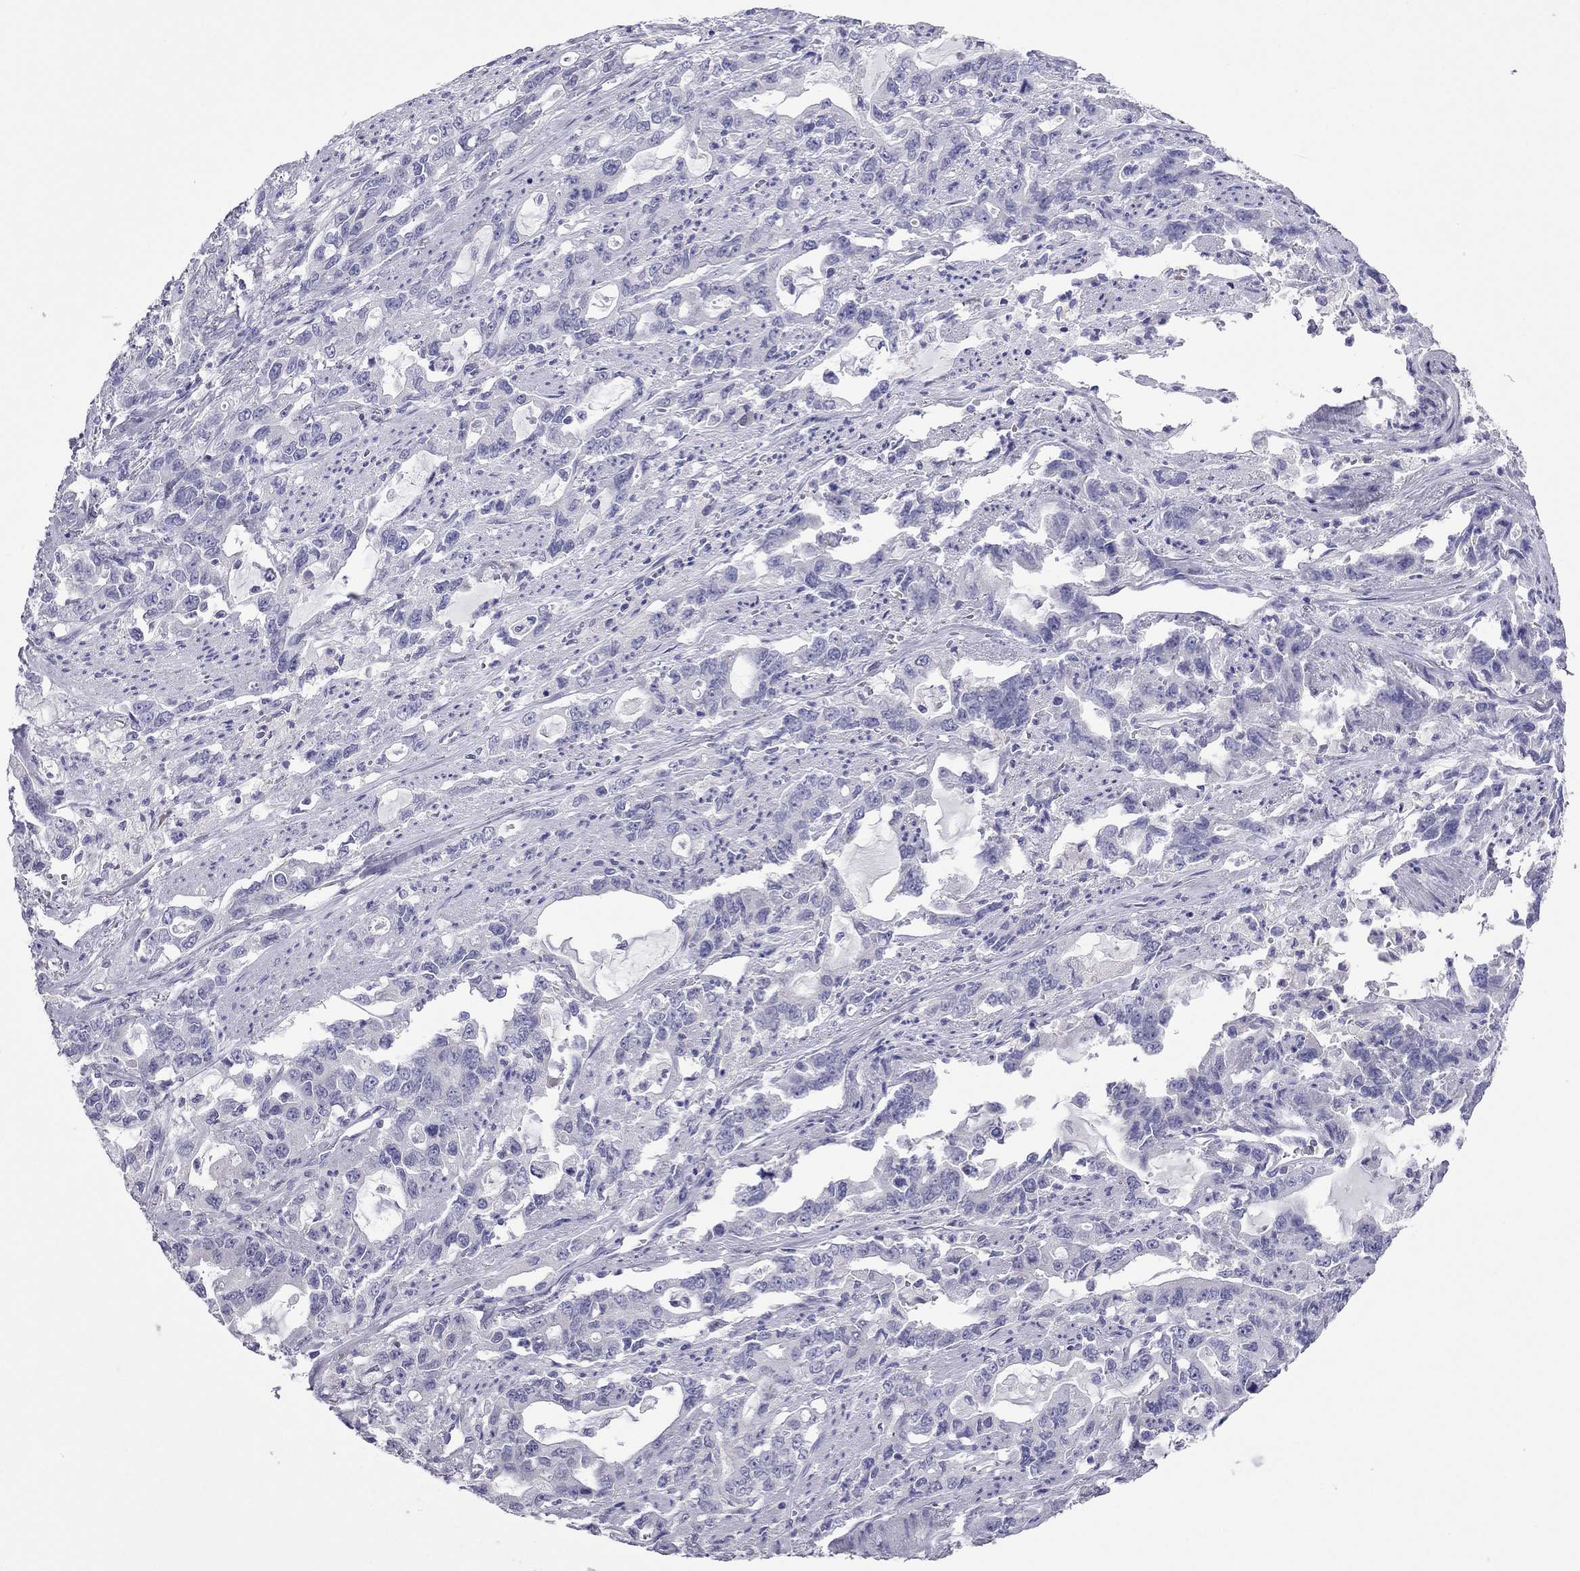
{"staining": {"intensity": "negative", "quantity": "none", "location": "none"}, "tissue": "stomach cancer", "cell_type": "Tumor cells", "image_type": "cancer", "snomed": [{"axis": "morphology", "description": "Adenocarcinoma, NOS"}, {"axis": "topography", "description": "Stomach, upper"}], "caption": "Tumor cells are negative for protein expression in human stomach cancer.", "gene": "ODF4", "patient": {"sex": "male", "age": 85}}